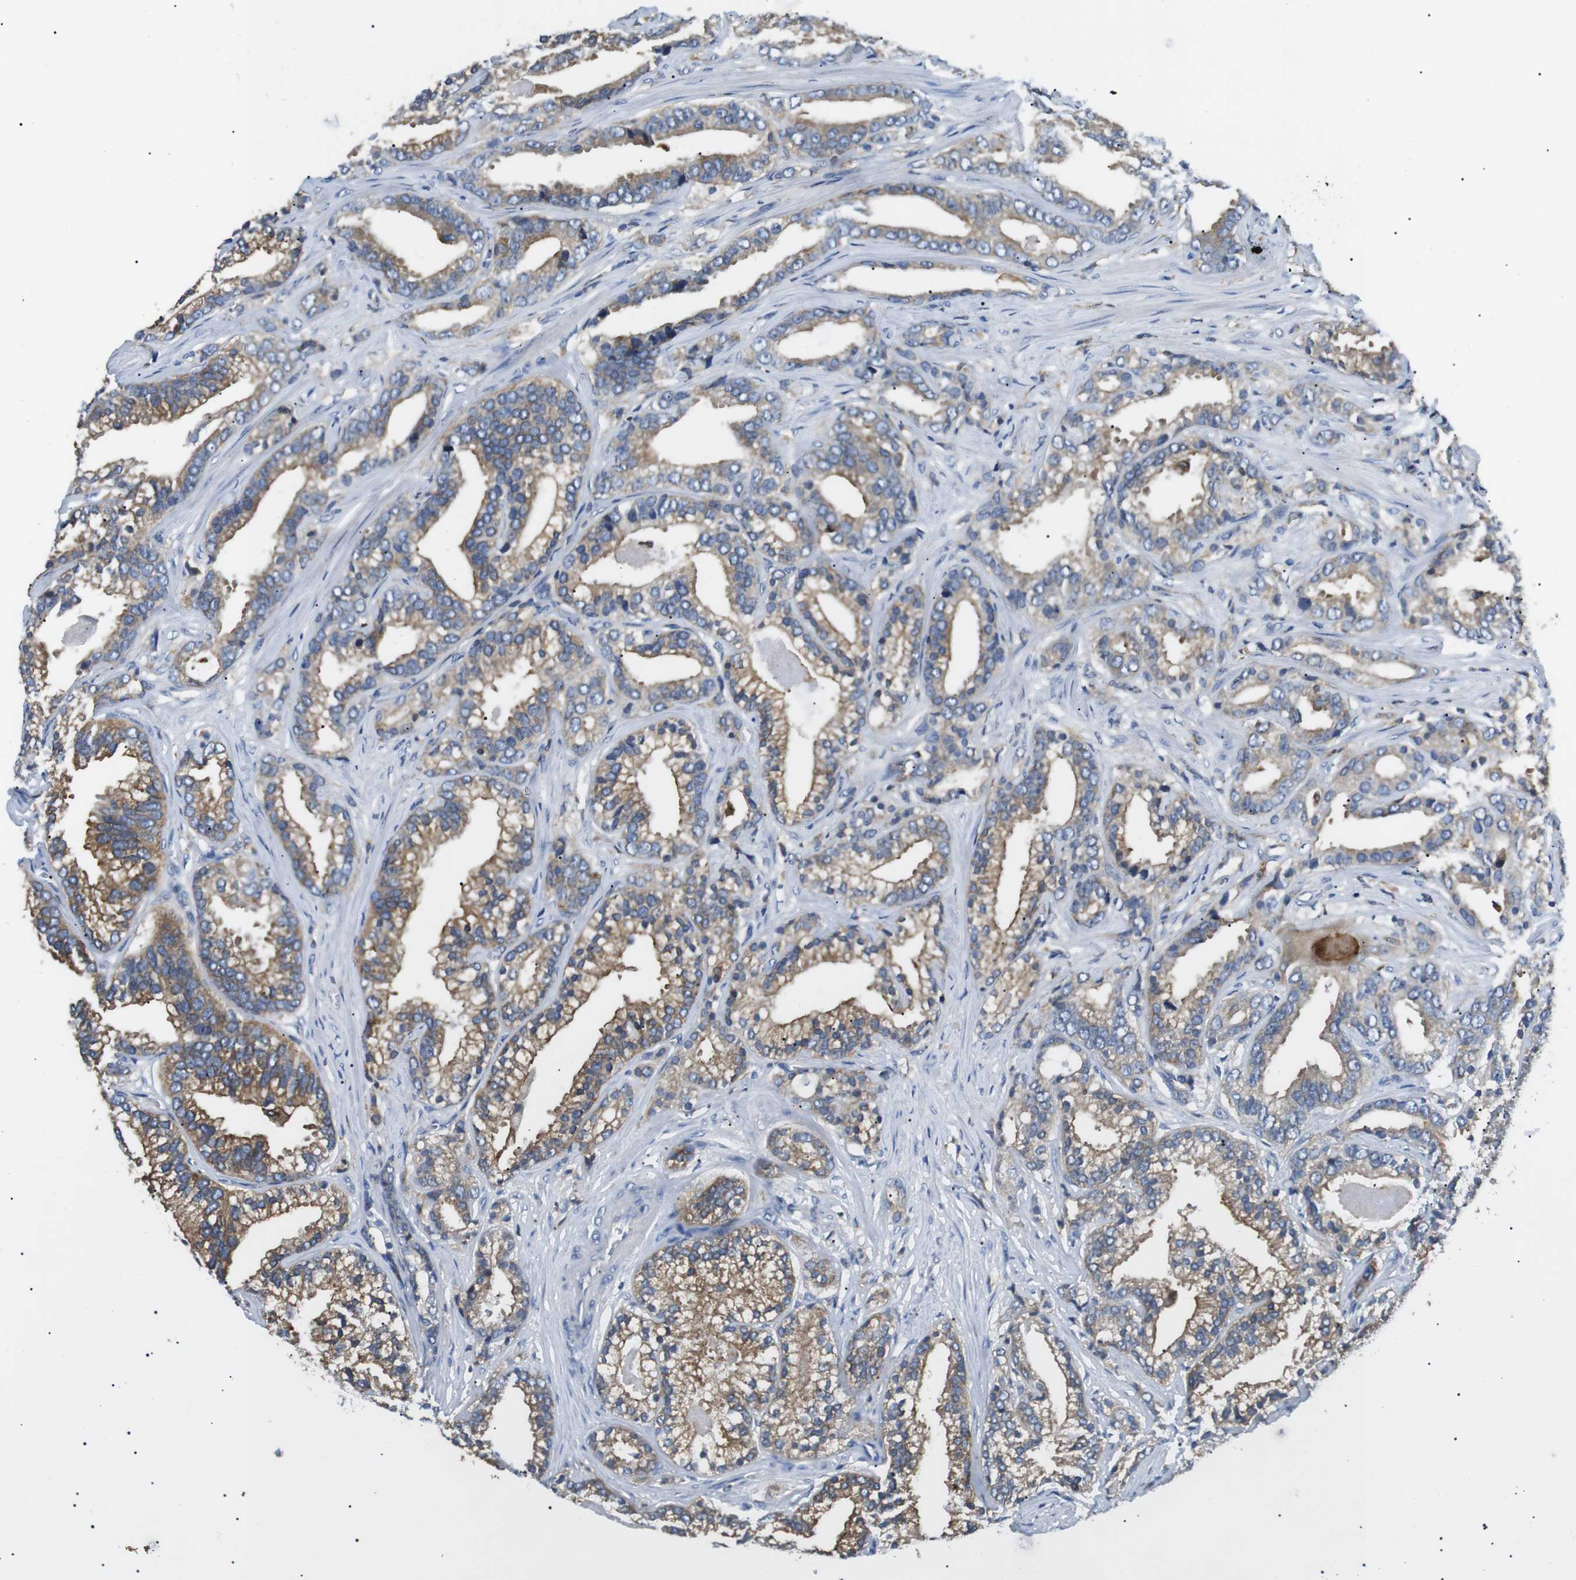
{"staining": {"intensity": "strong", "quantity": ">75%", "location": "cytoplasmic/membranous"}, "tissue": "prostate cancer", "cell_type": "Tumor cells", "image_type": "cancer", "snomed": [{"axis": "morphology", "description": "Adenocarcinoma, Low grade"}, {"axis": "topography", "description": "Prostate"}], "caption": "Low-grade adenocarcinoma (prostate) stained for a protein (brown) demonstrates strong cytoplasmic/membranous positive staining in approximately >75% of tumor cells.", "gene": "RAB9A", "patient": {"sex": "male", "age": 59}}